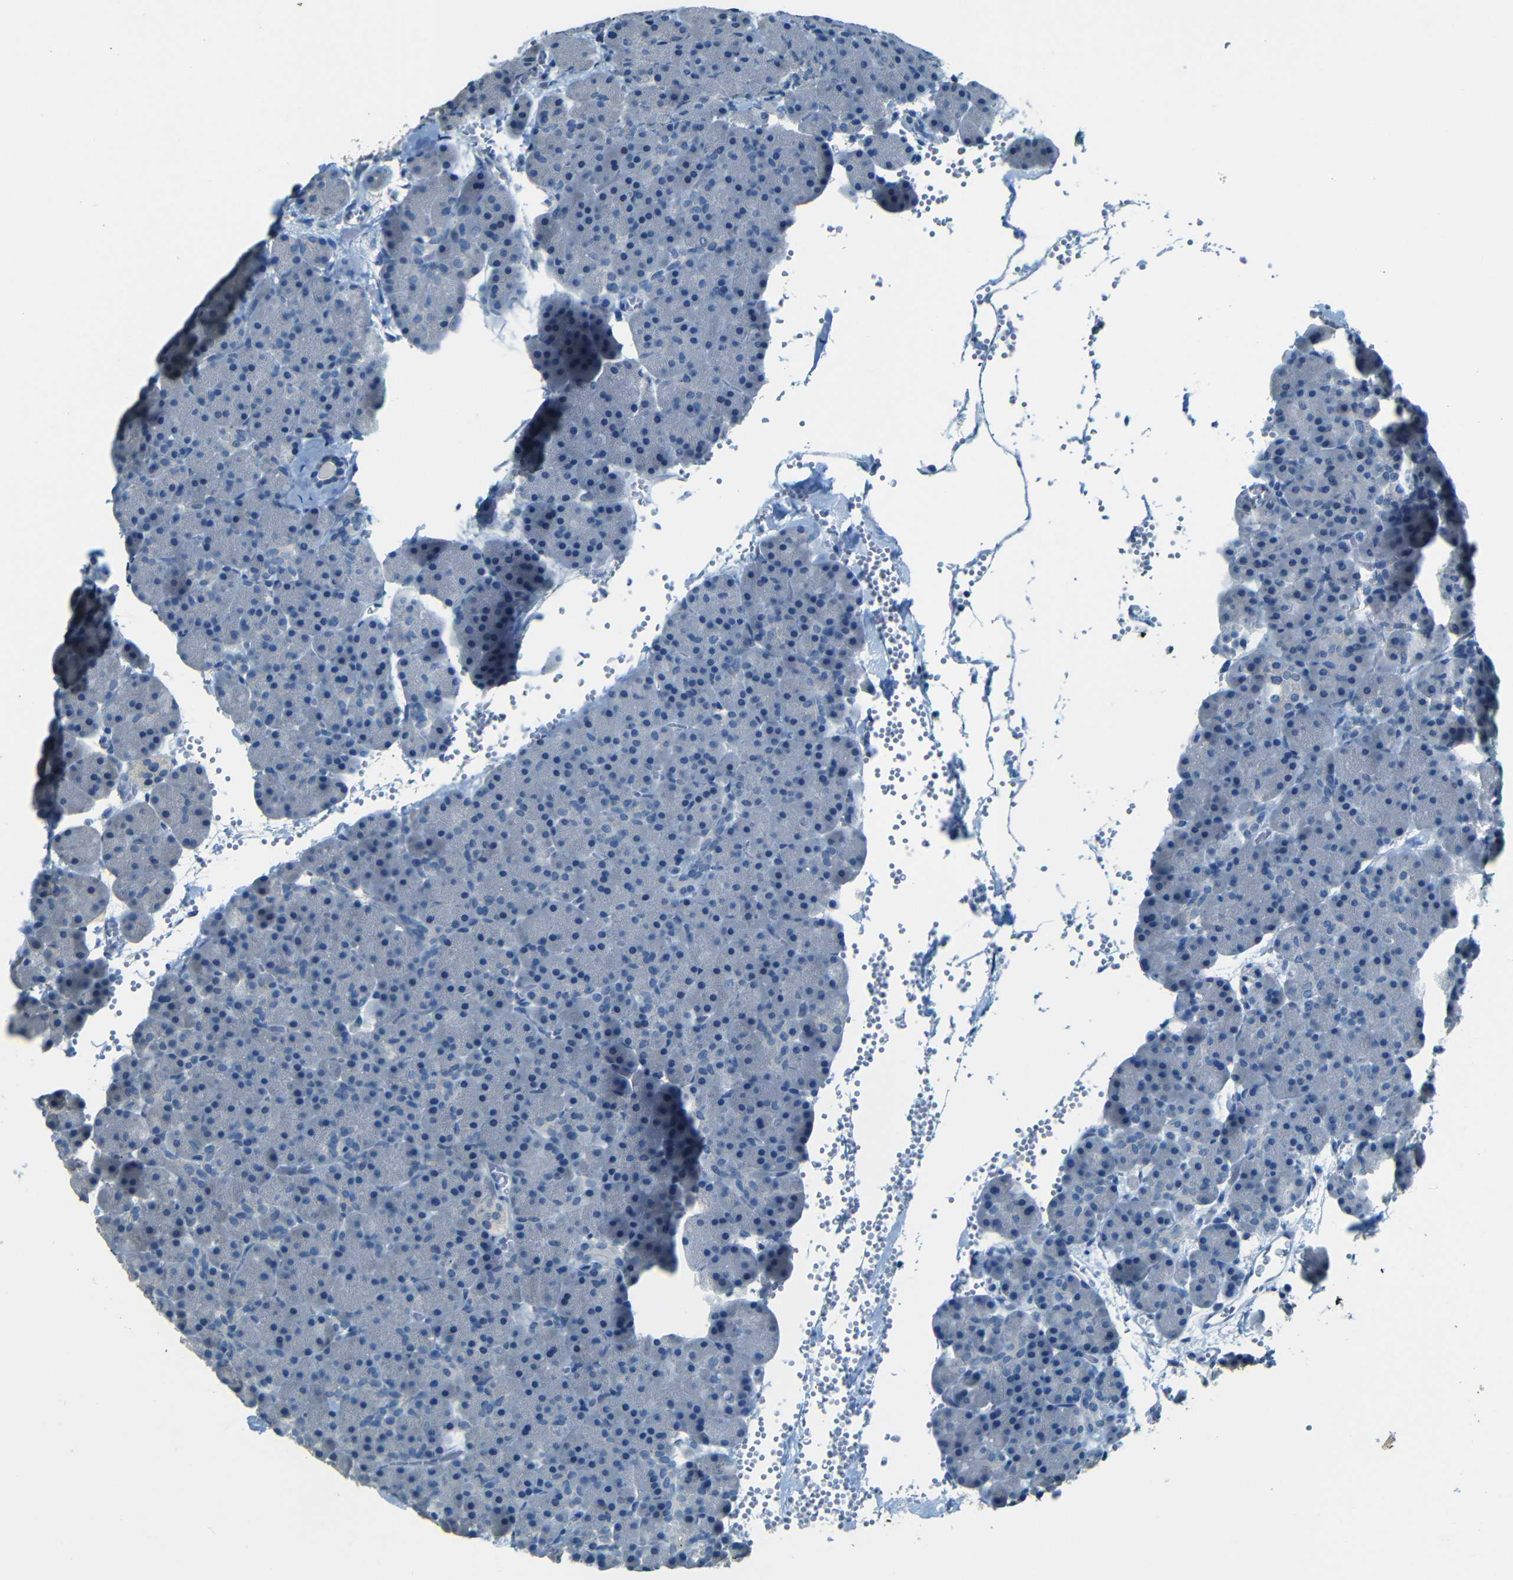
{"staining": {"intensity": "negative", "quantity": "none", "location": "none"}, "tissue": "pancreas", "cell_type": "Exocrine glandular cells", "image_type": "normal", "snomed": [{"axis": "morphology", "description": "Normal tissue, NOS"}, {"axis": "topography", "description": "Pancreas"}], "caption": "The IHC photomicrograph has no significant expression in exocrine glandular cells of pancreas. Brightfield microscopy of IHC stained with DAB (brown) and hematoxylin (blue), captured at high magnification.", "gene": "ZMAT1", "patient": {"sex": "female", "age": 35}}